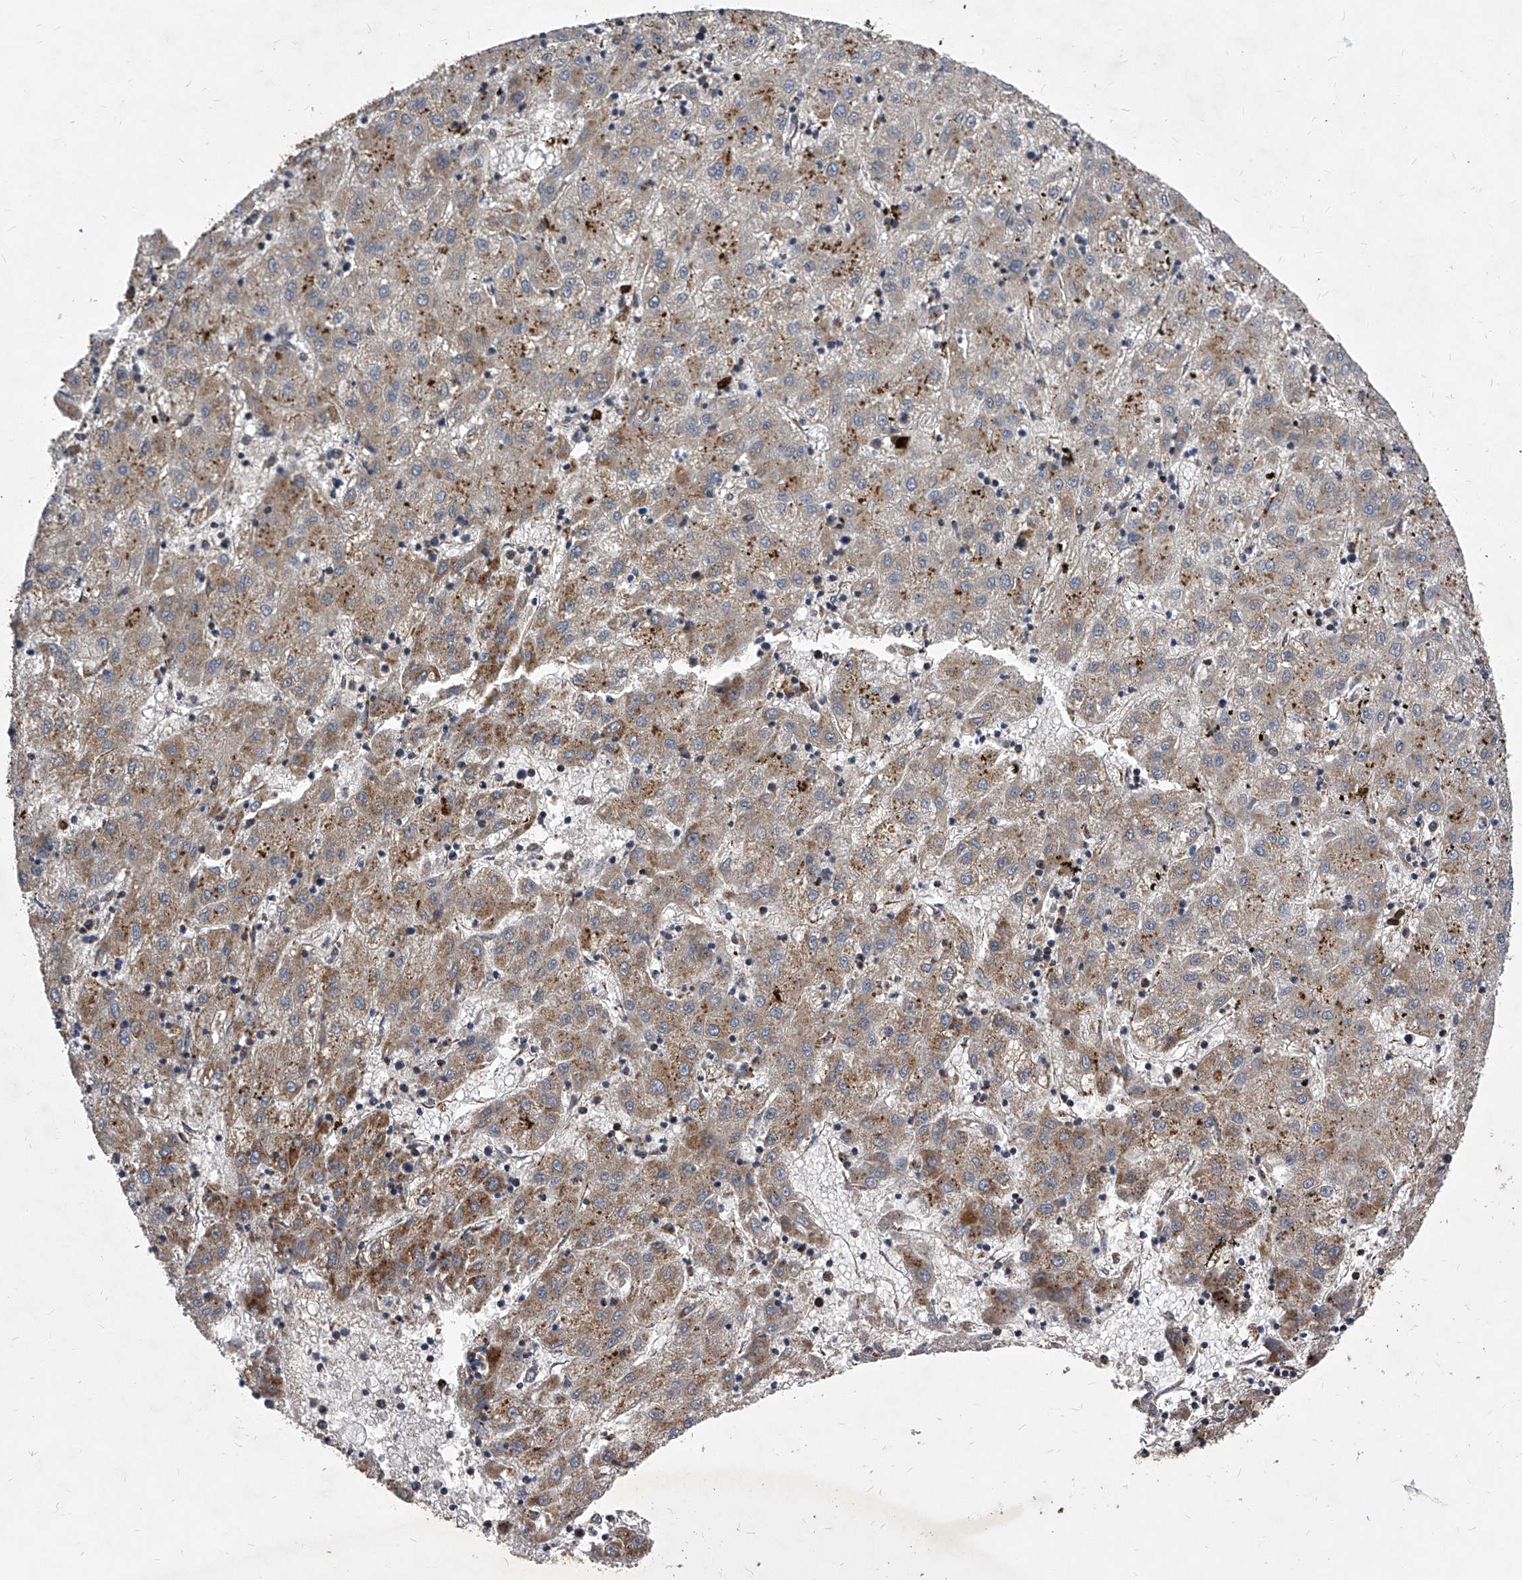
{"staining": {"intensity": "moderate", "quantity": ">75%", "location": "cytoplasmic/membranous"}, "tissue": "liver cancer", "cell_type": "Tumor cells", "image_type": "cancer", "snomed": [{"axis": "morphology", "description": "Carcinoma, Hepatocellular, NOS"}, {"axis": "topography", "description": "Liver"}], "caption": "Immunohistochemistry (IHC) image of liver cancer (hepatocellular carcinoma) stained for a protein (brown), which exhibits medium levels of moderate cytoplasmic/membranous staining in approximately >75% of tumor cells.", "gene": "SOBP", "patient": {"sex": "male", "age": 72}}